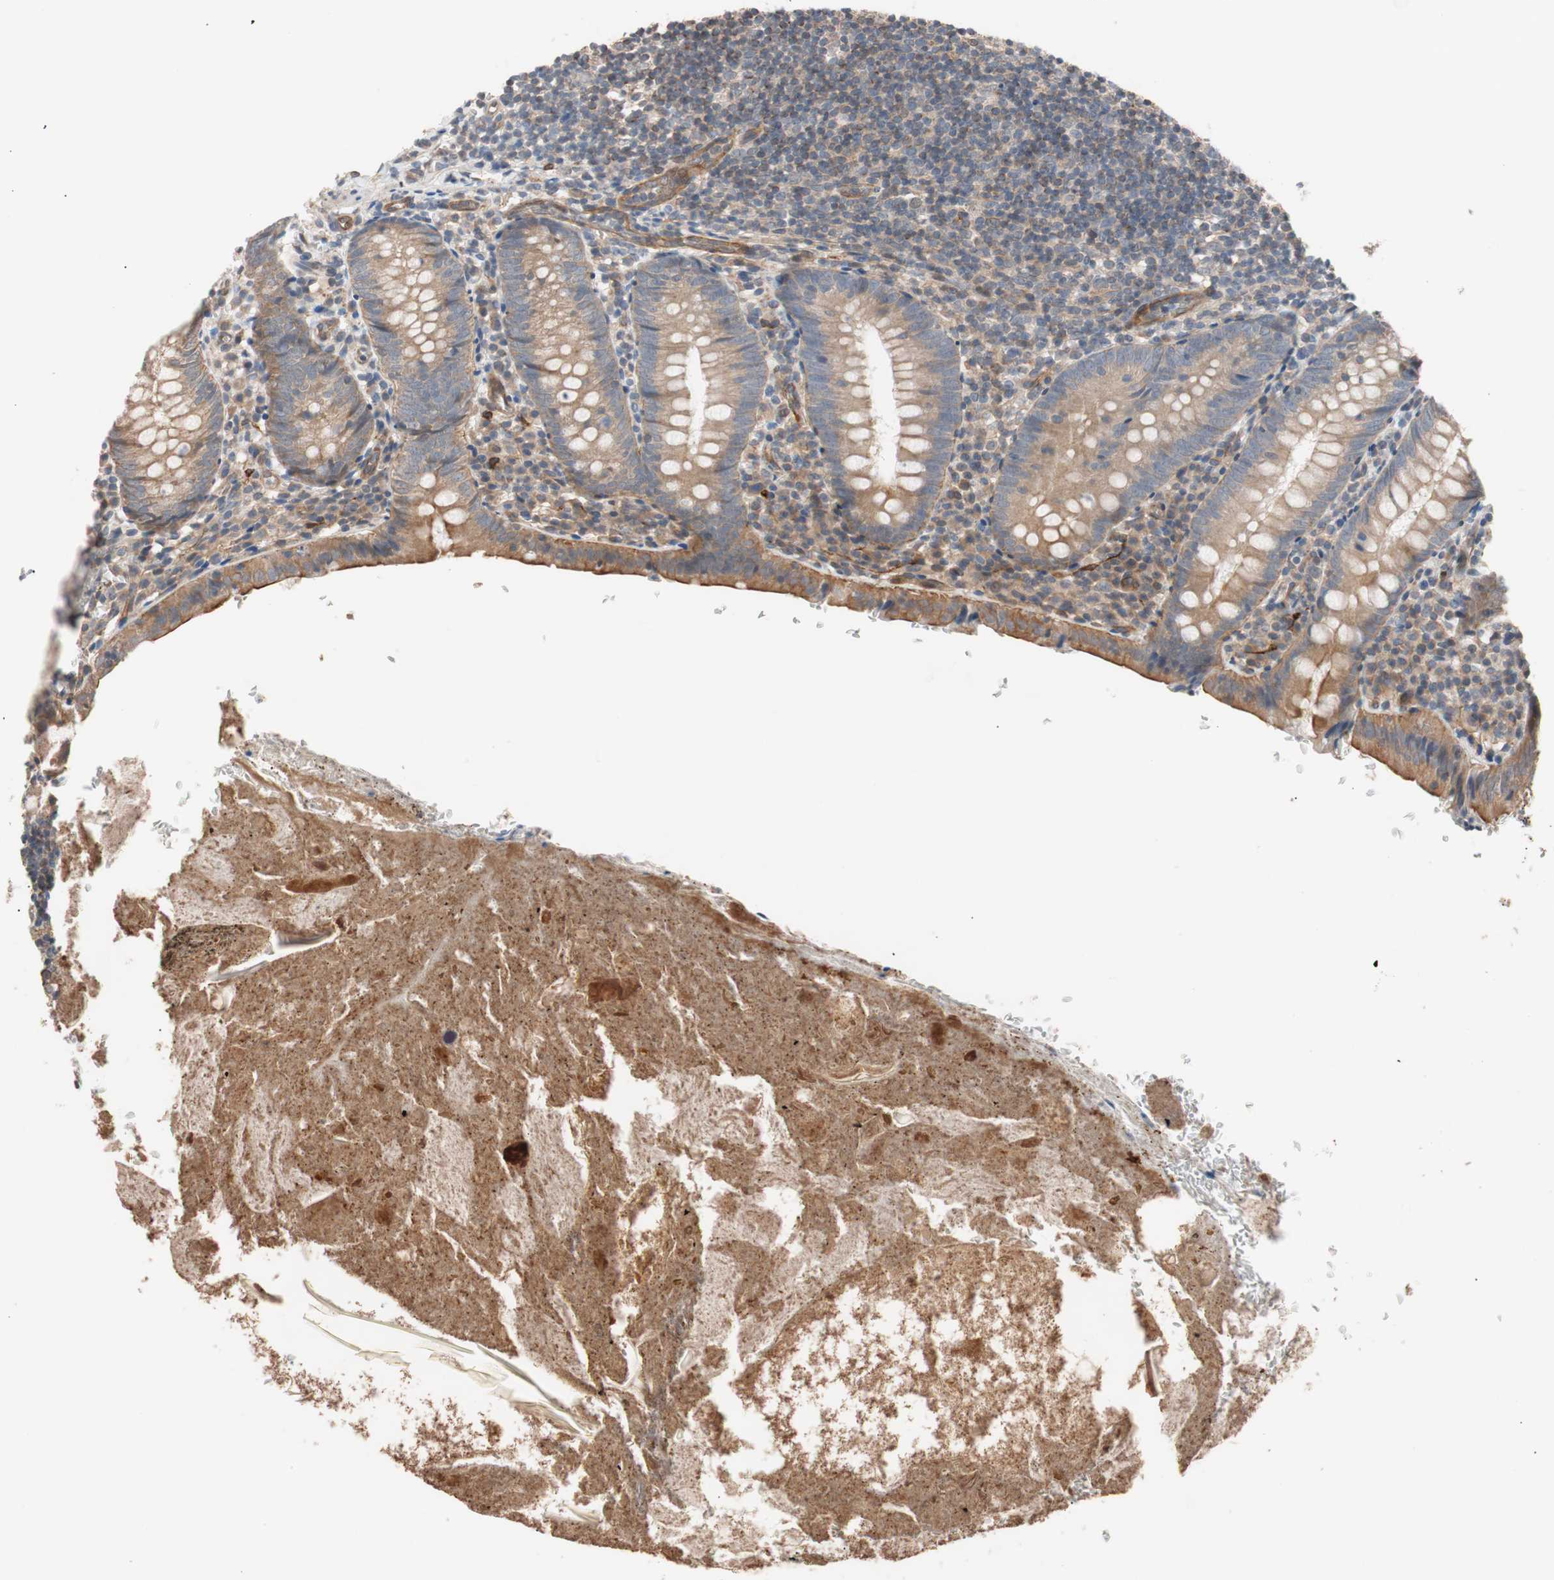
{"staining": {"intensity": "moderate", "quantity": ">75%", "location": "cytoplasmic/membranous"}, "tissue": "appendix", "cell_type": "Glandular cells", "image_type": "normal", "snomed": [{"axis": "morphology", "description": "Normal tissue, NOS"}, {"axis": "topography", "description": "Appendix"}], "caption": "Glandular cells demonstrate medium levels of moderate cytoplasmic/membranous staining in approximately >75% of cells in normal human appendix.", "gene": "SMG1", "patient": {"sex": "female", "age": 10}}